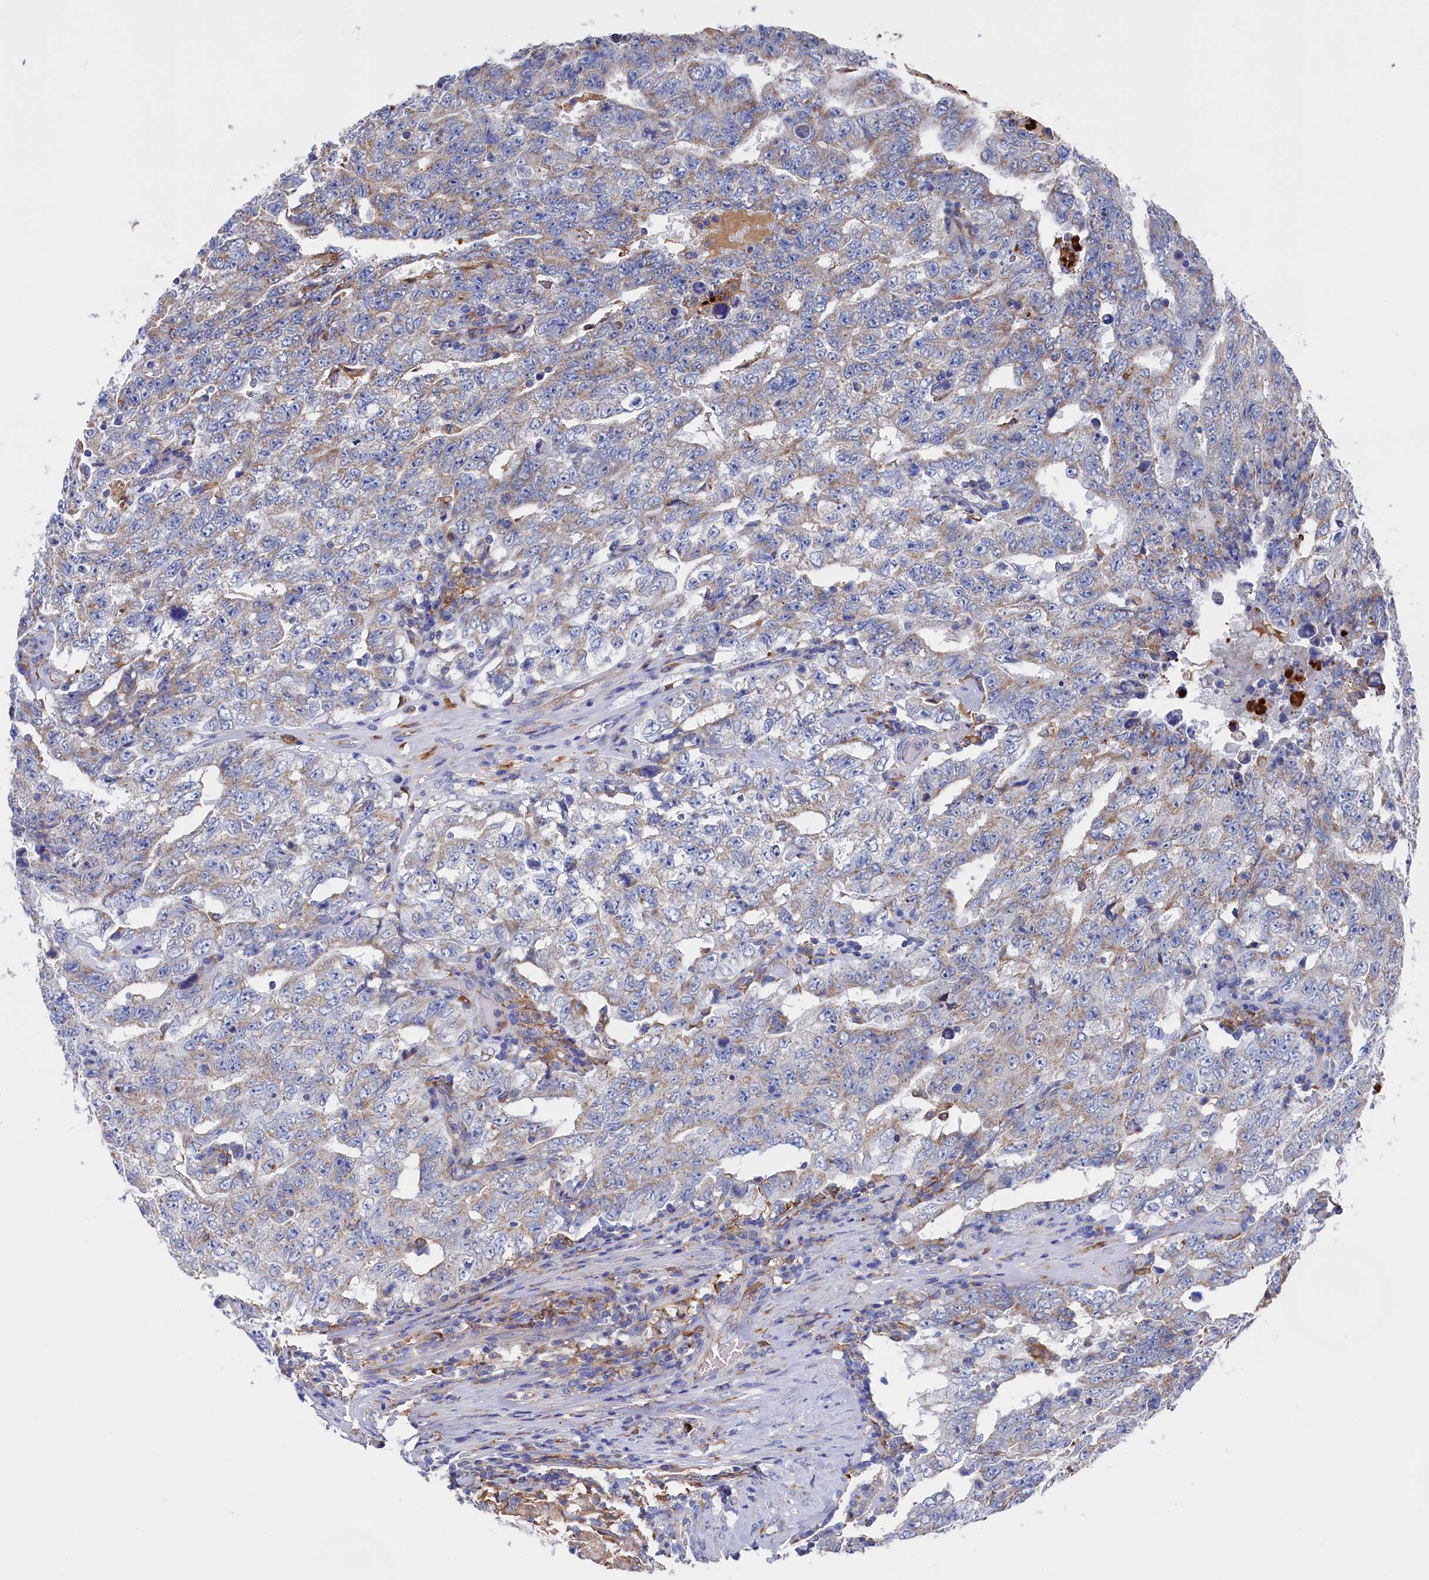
{"staining": {"intensity": "negative", "quantity": "none", "location": "none"}, "tissue": "testis cancer", "cell_type": "Tumor cells", "image_type": "cancer", "snomed": [{"axis": "morphology", "description": "Carcinoma, Embryonal, NOS"}, {"axis": "topography", "description": "Testis"}], "caption": "Immunohistochemistry photomicrograph of neoplastic tissue: human embryonal carcinoma (testis) stained with DAB exhibits no significant protein staining in tumor cells. Brightfield microscopy of immunohistochemistry stained with DAB (3,3'-diaminobenzidine) (brown) and hematoxylin (blue), captured at high magnification.", "gene": "C12orf73", "patient": {"sex": "male", "age": 26}}